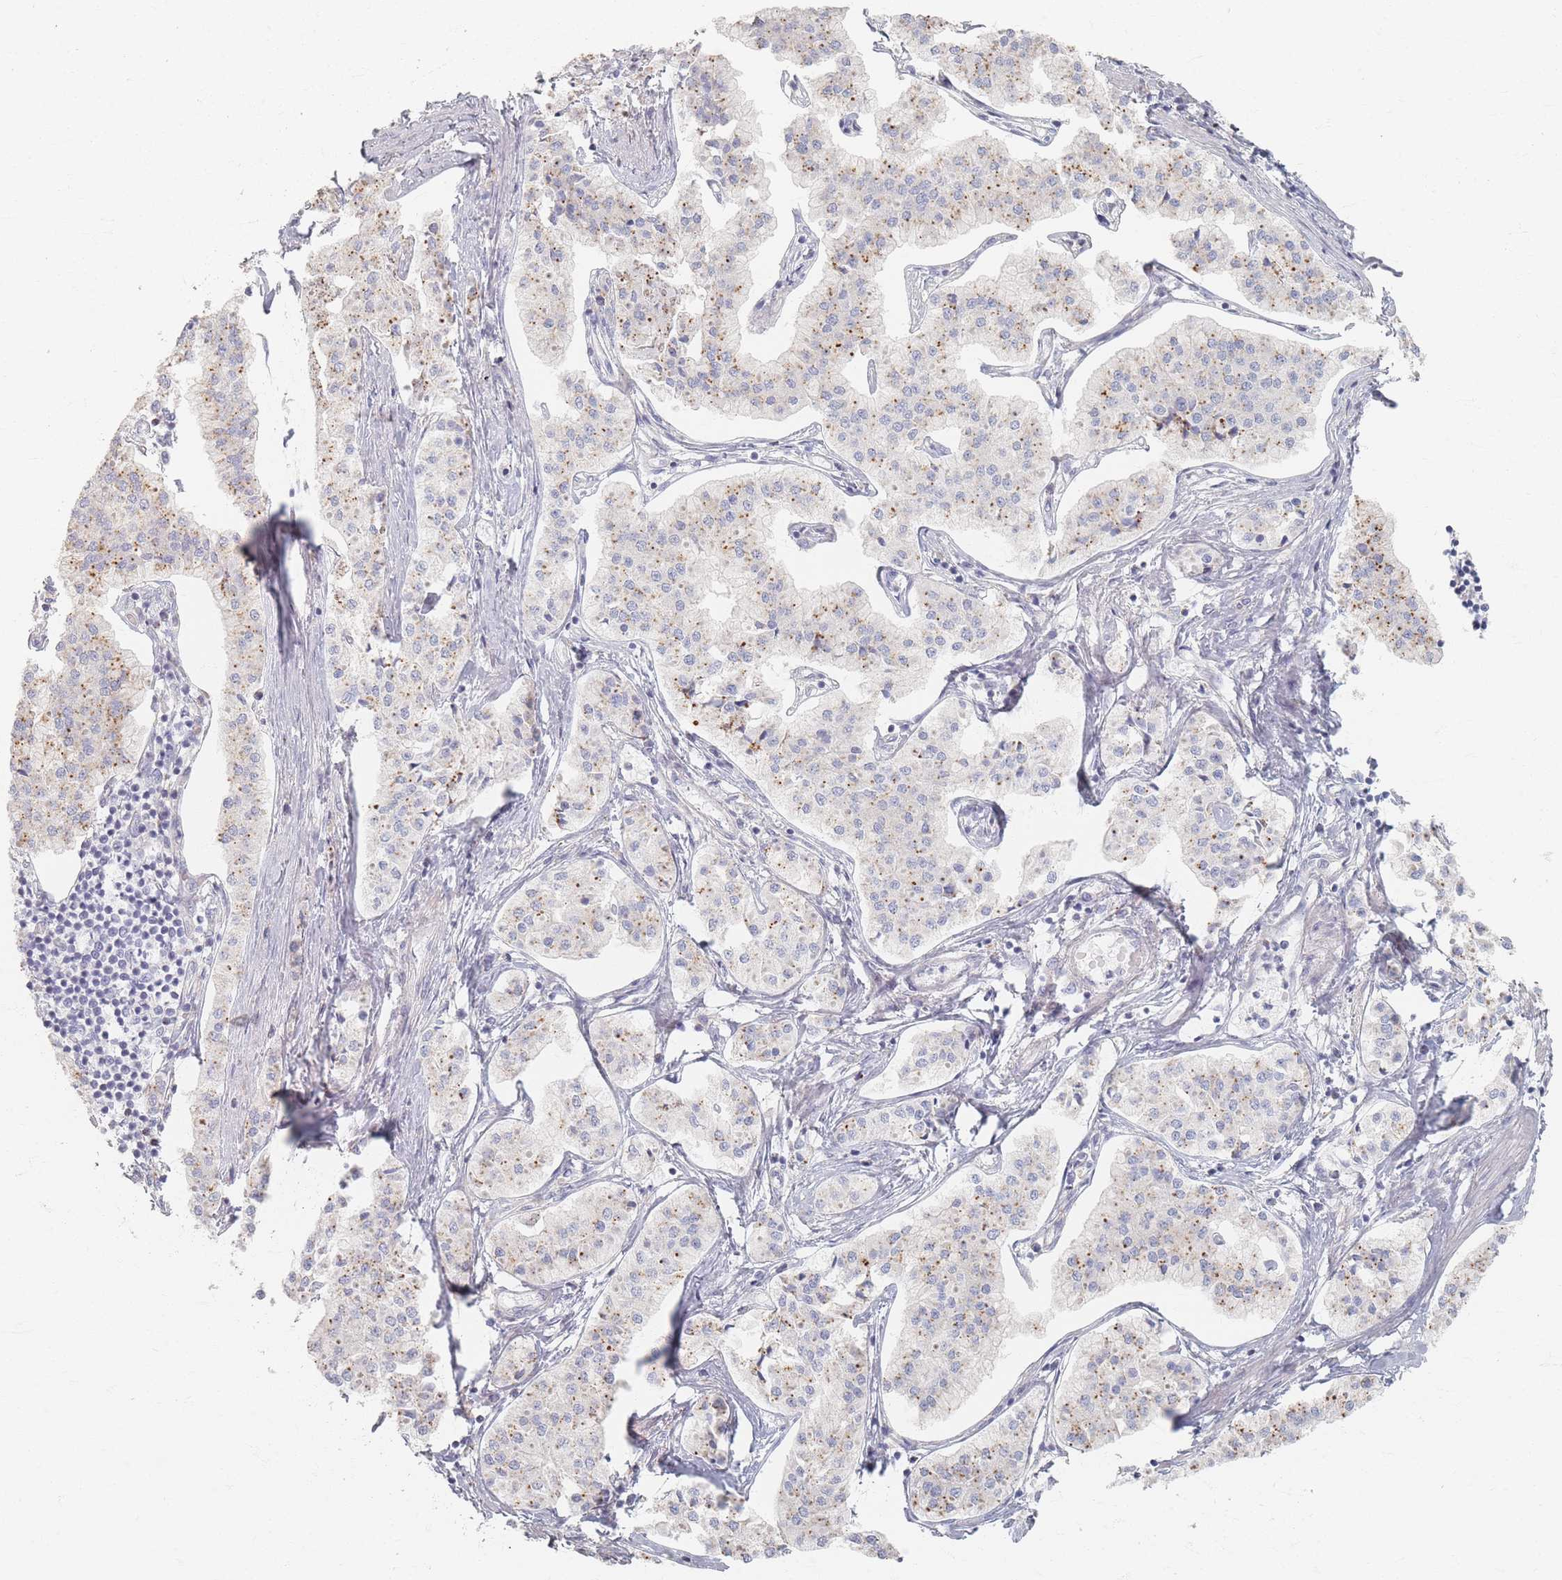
{"staining": {"intensity": "moderate", "quantity": "25%-75%", "location": "cytoplasmic/membranous"}, "tissue": "pancreatic cancer", "cell_type": "Tumor cells", "image_type": "cancer", "snomed": [{"axis": "morphology", "description": "Adenocarcinoma, NOS"}, {"axis": "topography", "description": "Pancreas"}], "caption": "Tumor cells show medium levels of moderate cytoplasmic/membranous staining in about 25%-75% of cells in pancreatic cancer (adenocarcinoma).", "gene": "SLC2A11", "patient": {"sex": "female", "age": 50}}